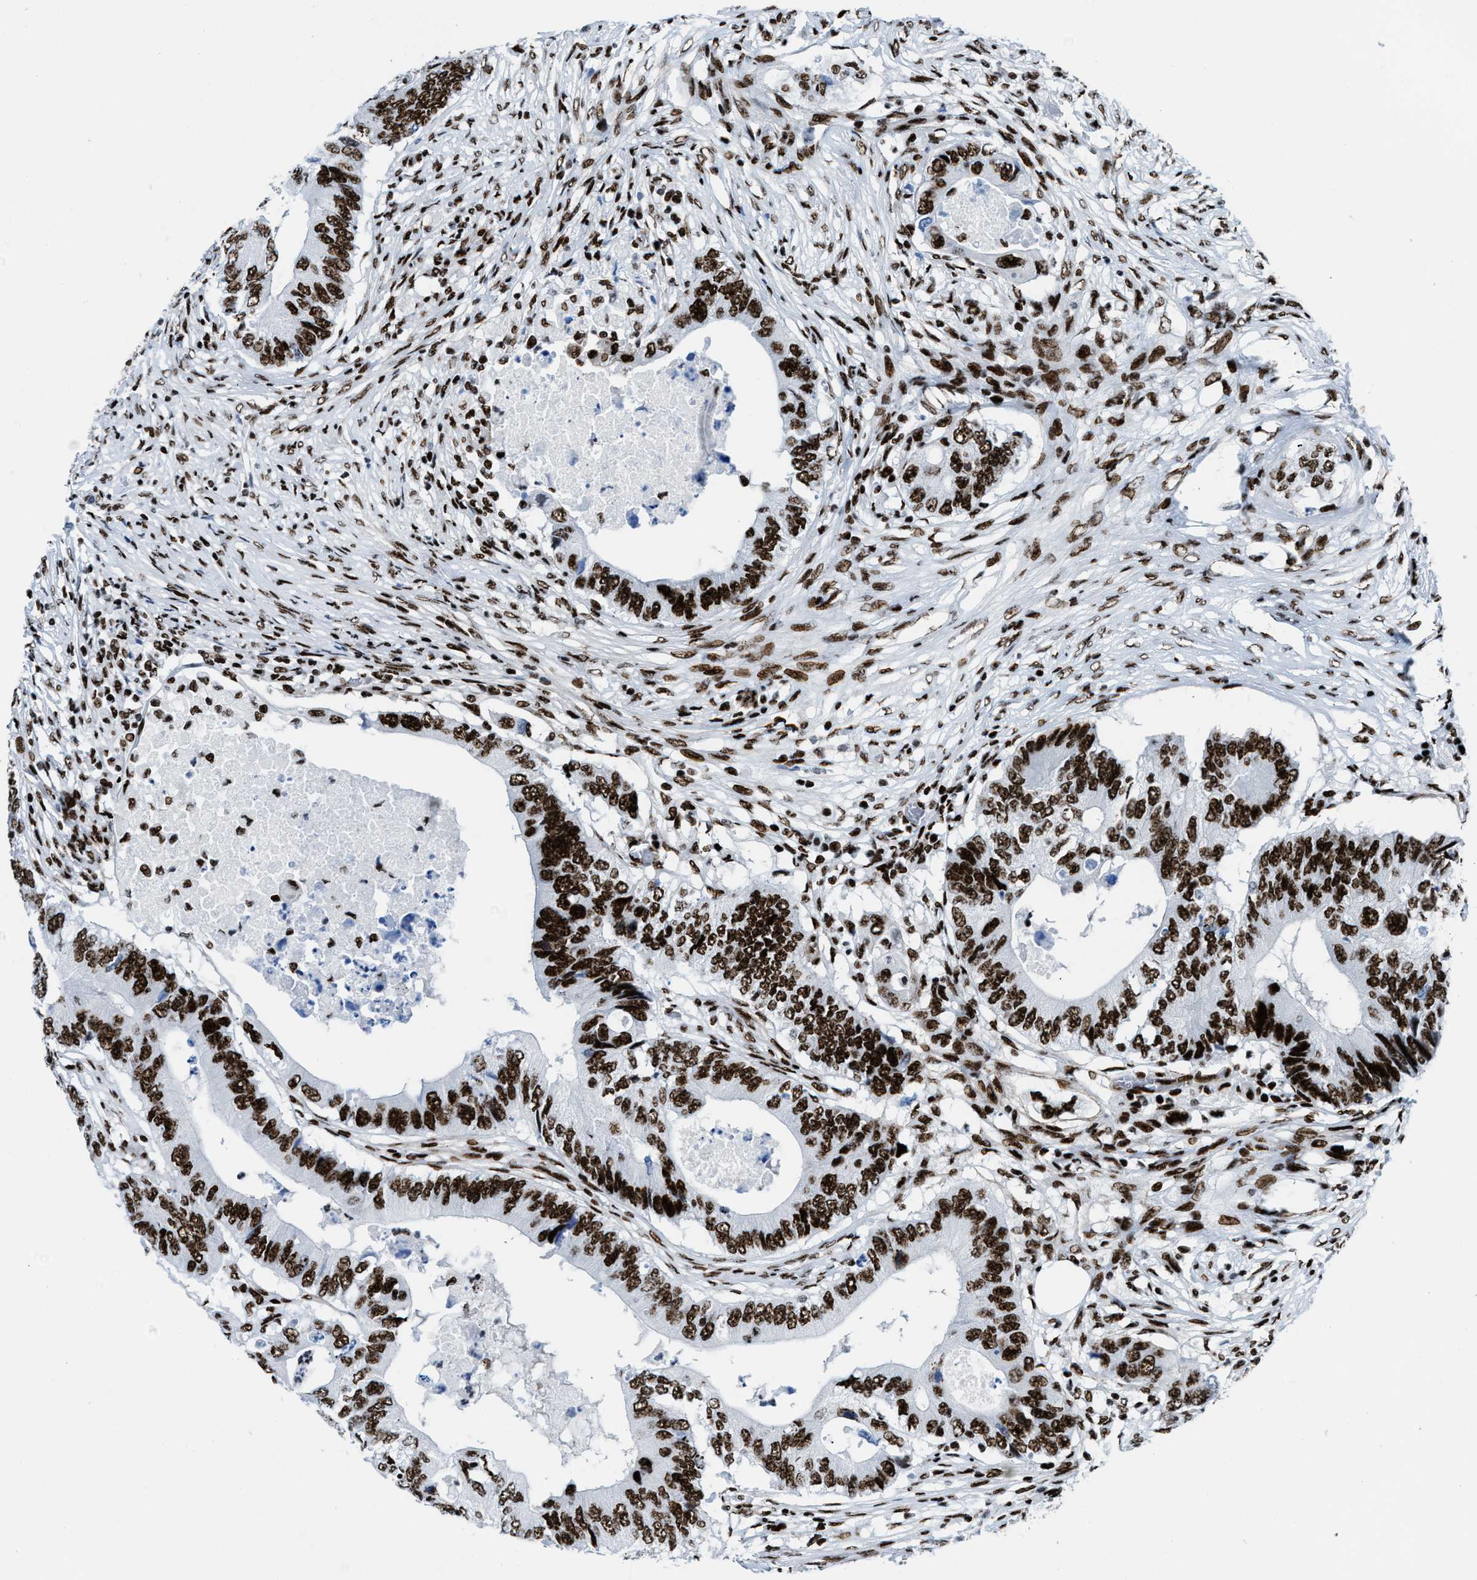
{"staining": {"intensity": "strong", "quantity": ">75%", "location": "nuclear"}, "tissue": "colorectal cancer", "cell_type": "Tumor cells", "image_type": "cancer", "snomed": [{"axis": "morphology", "description": "Adenocarcinoma, NOS"}, {"axis": "topography", "description": "Colon"}], "caption": "Immunohistochemistry (DAB) staining of human colorectal cancer (adenocarcinoma) exhibits strong nuclear protein positivity in approximately >75% of tumor cells.", "gene": "NONO", "patient": {"sex": "male", "age": 71}}